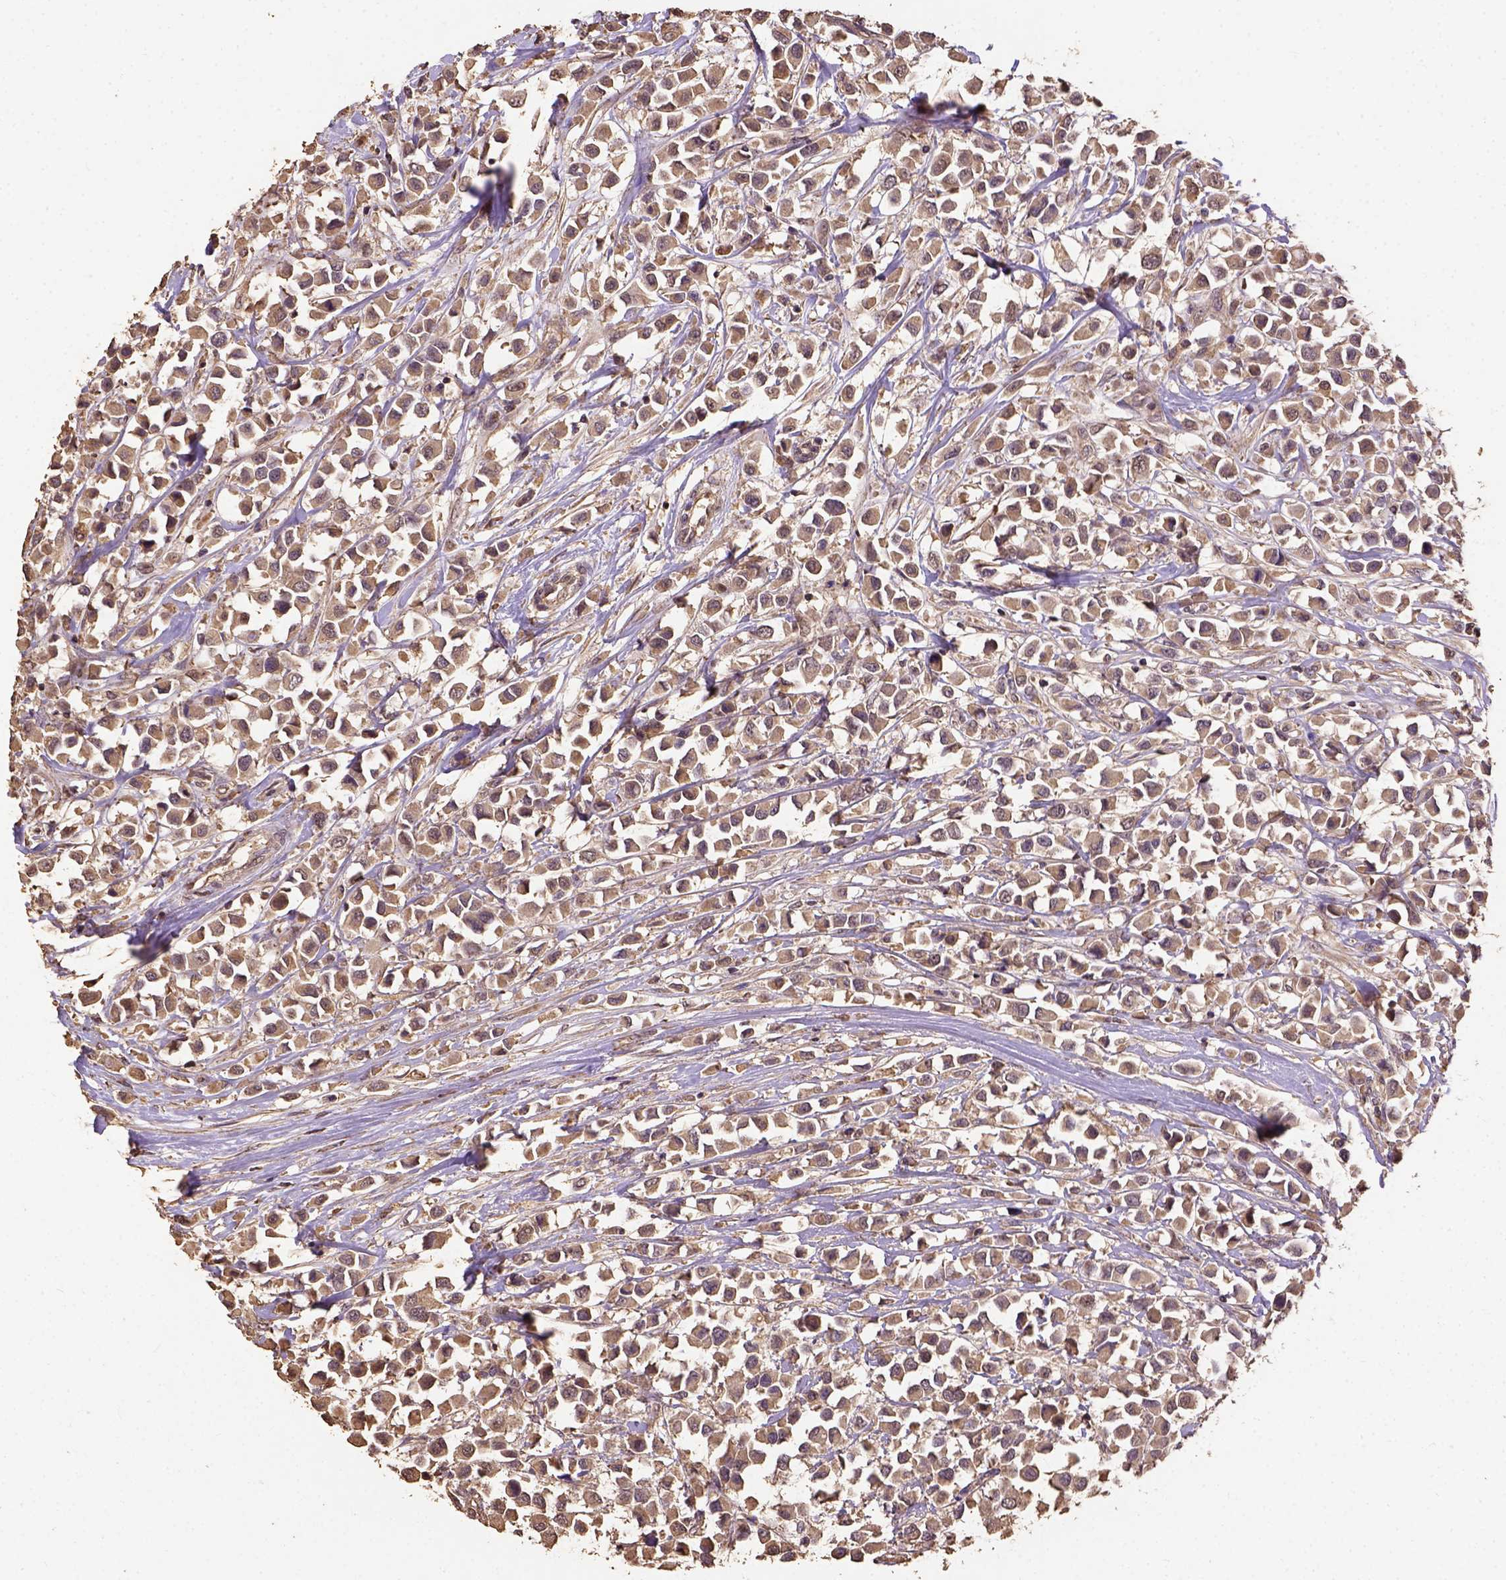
{"staining": {"intensity": "weak", "quantity": ">75%", "location": "cytoplasmic/membranous"}, "tissue": "breast cancer", "cell_type": "Tumor cells", "image_type": "cancer", "snomed": [{"axis": "morphology", "description": "Duct carcinoma"}, {"axis": "topography", "description": "Breast"}], "caption": "A brown stain highlights weak cytoplasmic/membranous positivity of a protein in breast cancer (invasive ductal carcinoma) tumor cells. The staining is performed using DAB (3,3'-diaminobenzidine) brown chromogen to label protein expression. The nuclei are counter-stained blue using hematoxylin.", "gene": "ATP1B3", "patient": {"sex": "female", "age": 61}}